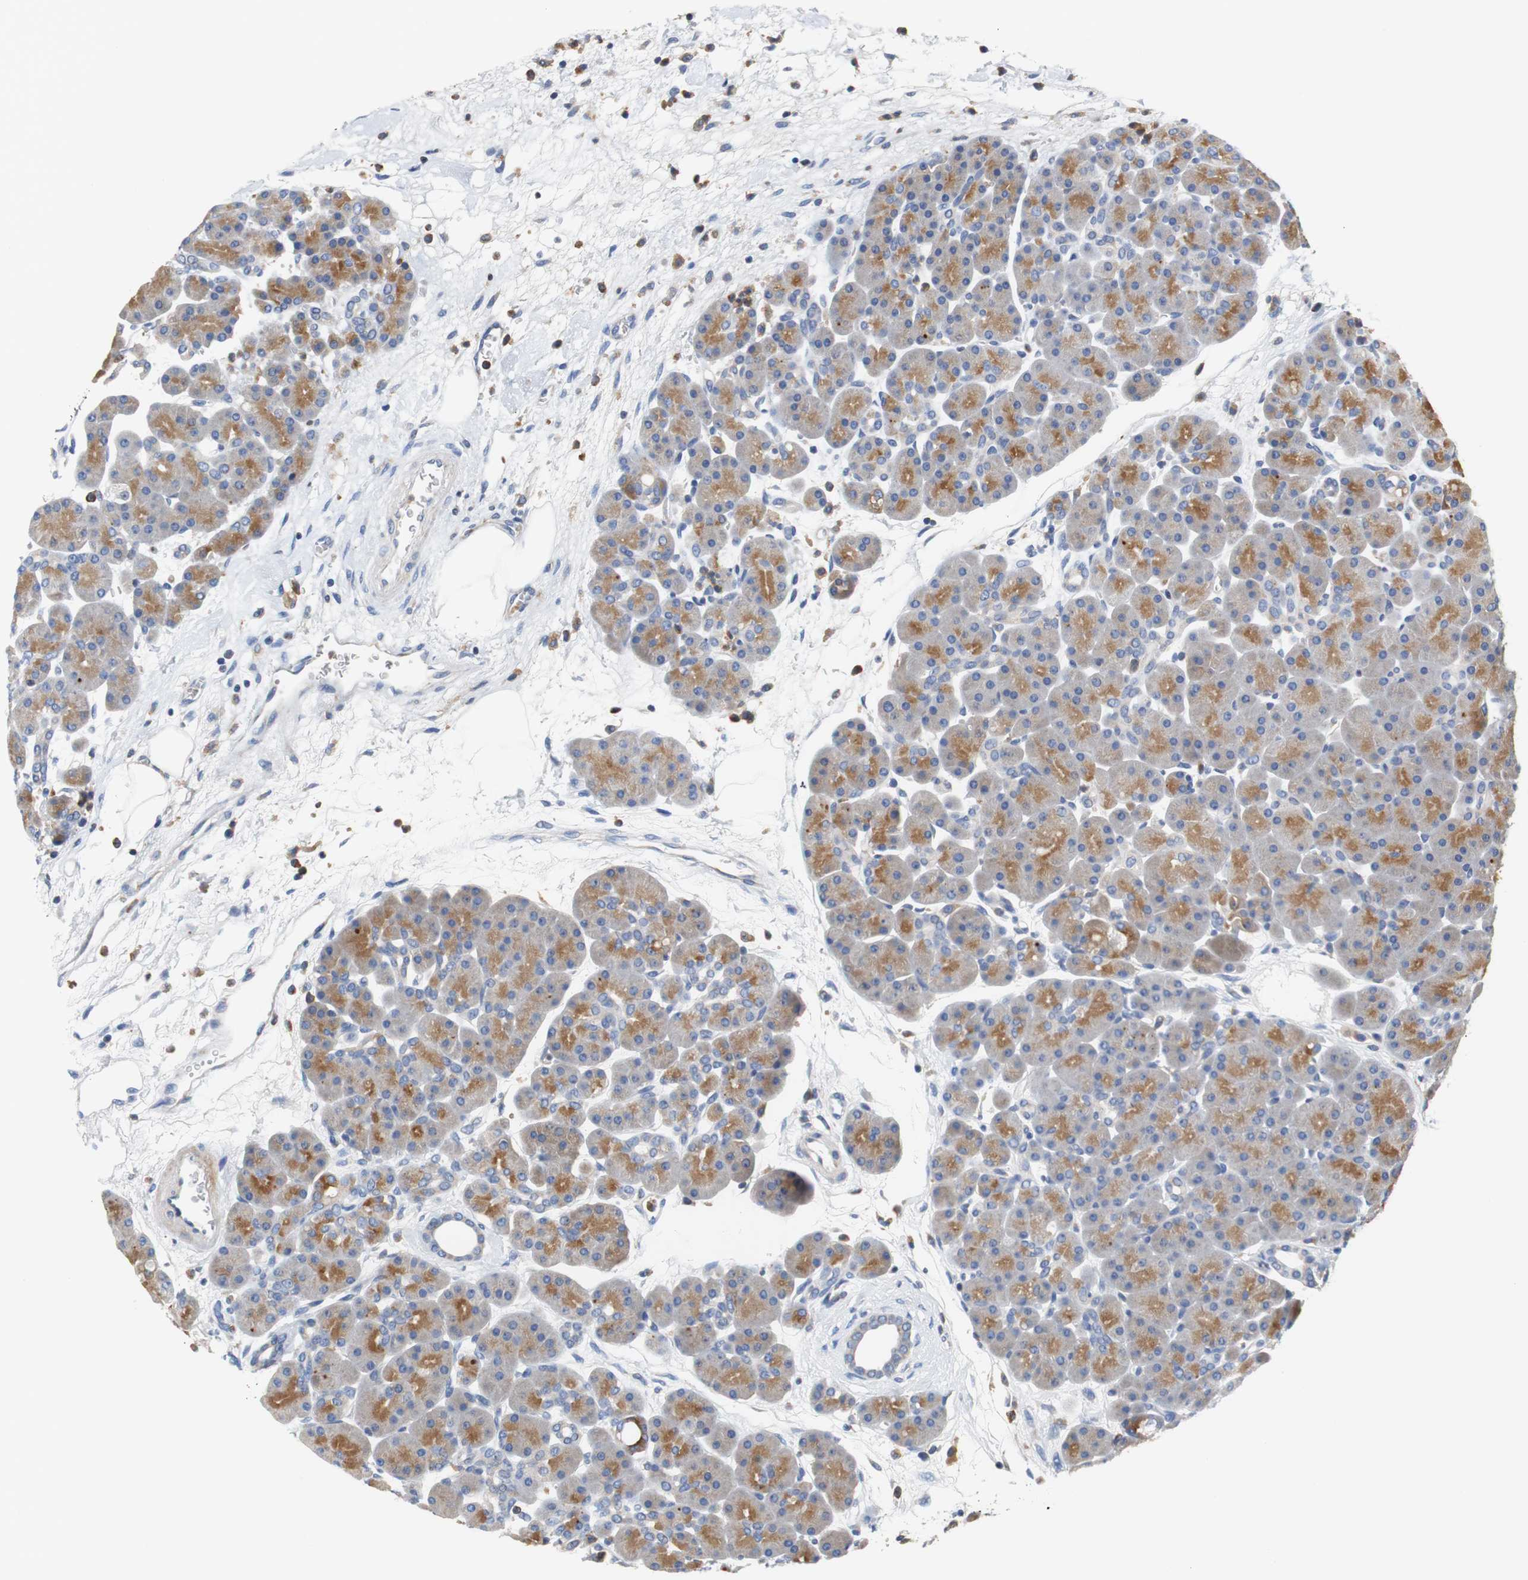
{"staining": {"intensity": "moderate", "quantity": ">75%", "location": "cytoplasmic/membranous"}, "tissue": "pancreas", "cell_type": "Exocrine glandular cells", "image_type": "normal", "snomed": [{"axis": "morphology", "description": "Normal tissue, NOS"}, {"axis": "topography", "description": "Pancreas"}], "caption": "The micrograph reveals staining of unremarkable pancreas, revealing moderate cytoplasmic/membranous protein positivity (brown color) within exocrine glandular cells.", "gene": "VAMP8", "patient": {"sex": "male", "age": 66}}